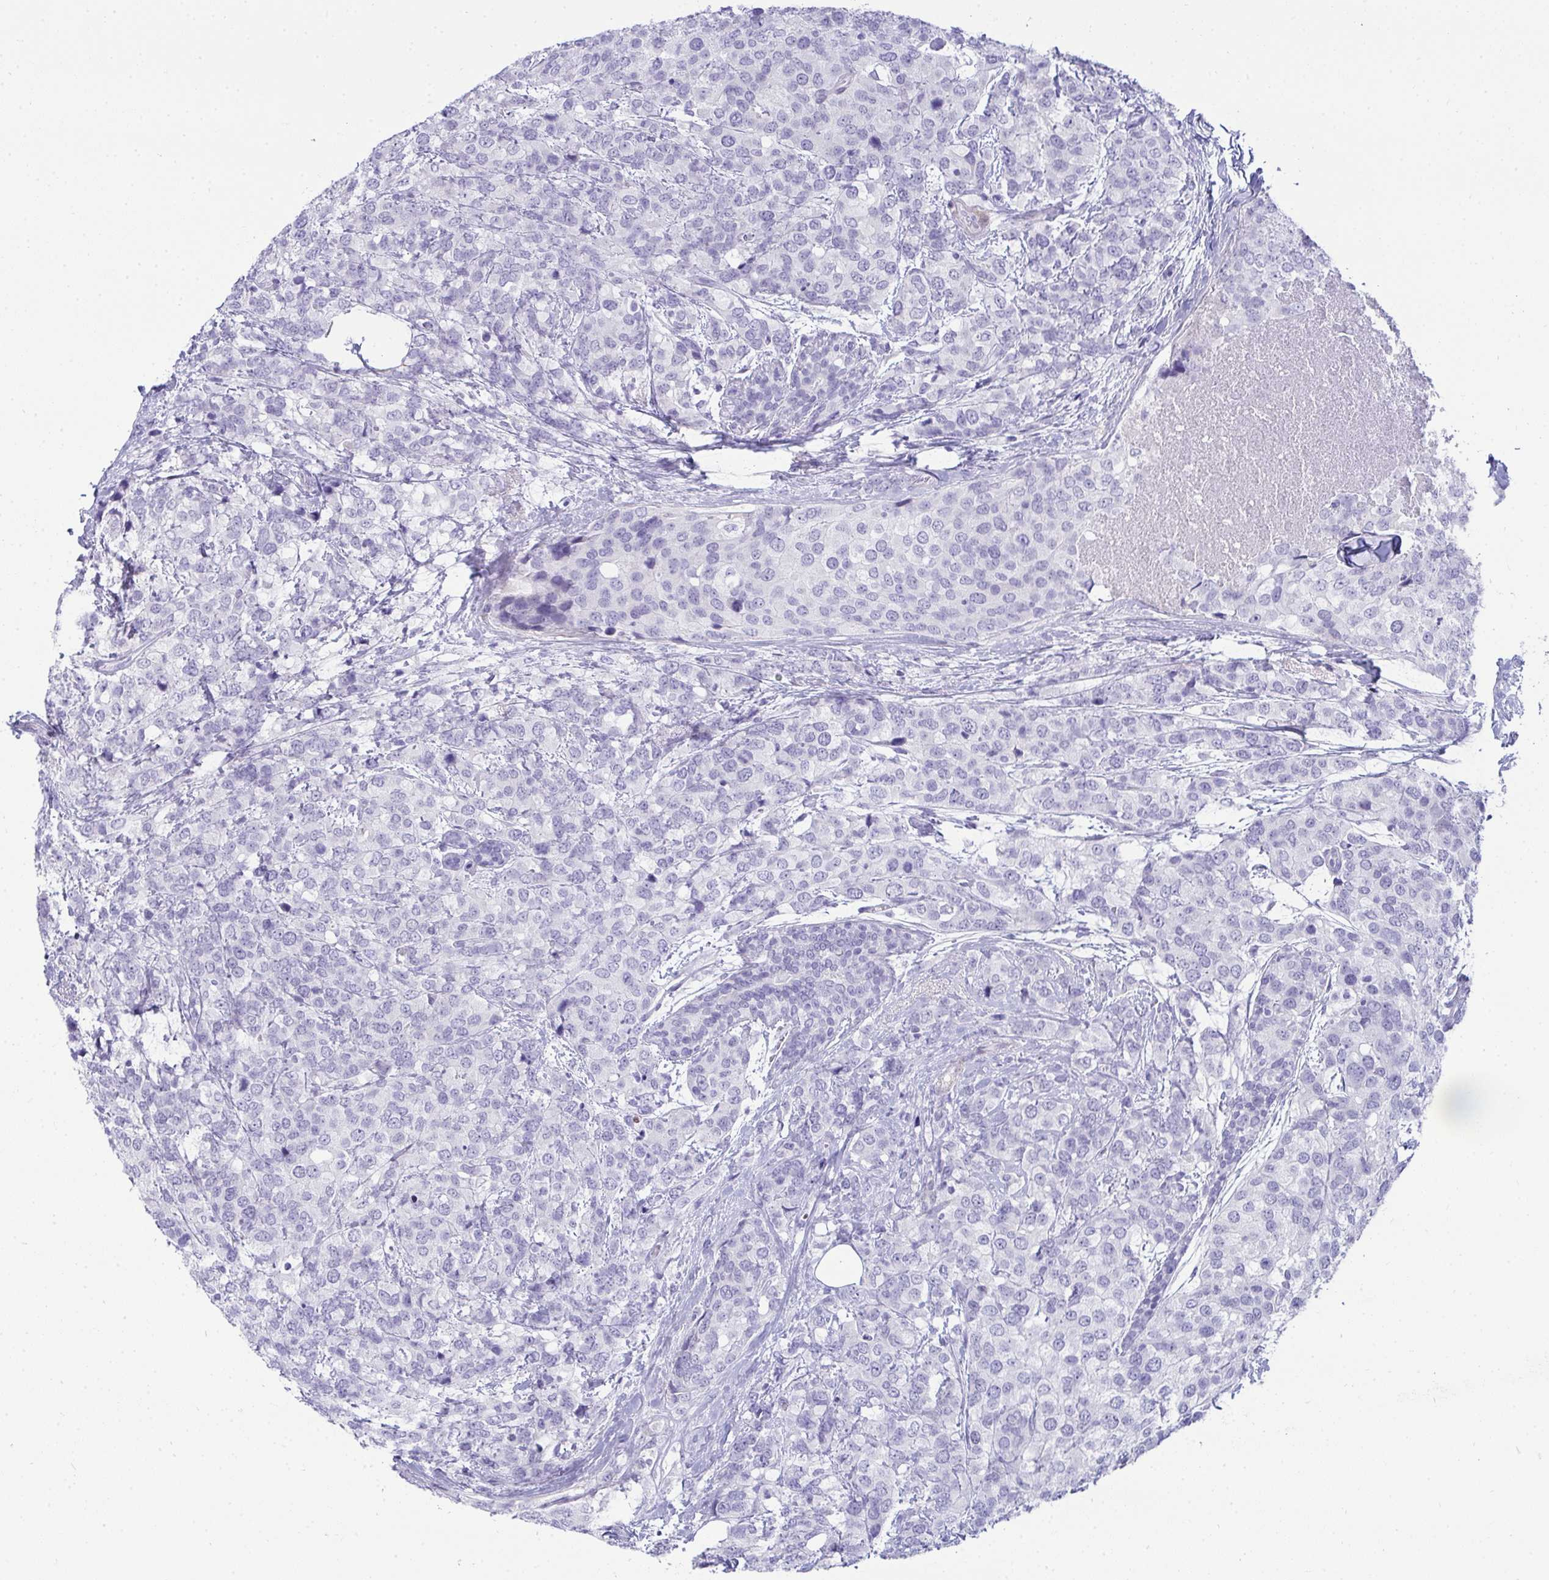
{"staining": {"intensity": "negative", "quantity": "none", "location": "none"}, "tissue": "breast cancer", "cell_type": "Tumor cells", "image_type": "cancer", "snomed": [{"axis": "morphology", "description": "Lobular carcinoma"}, {"axis": "topography", "description": "Breast"}], "caption": "An immunohistochemistry micrograph of lobular carcinoma (breast) is shown. There is no staining in tumor cells of lobular carcinoma (breast).", "gene": "HSPB6", "patient": {"sex": "female", "age": 59}}